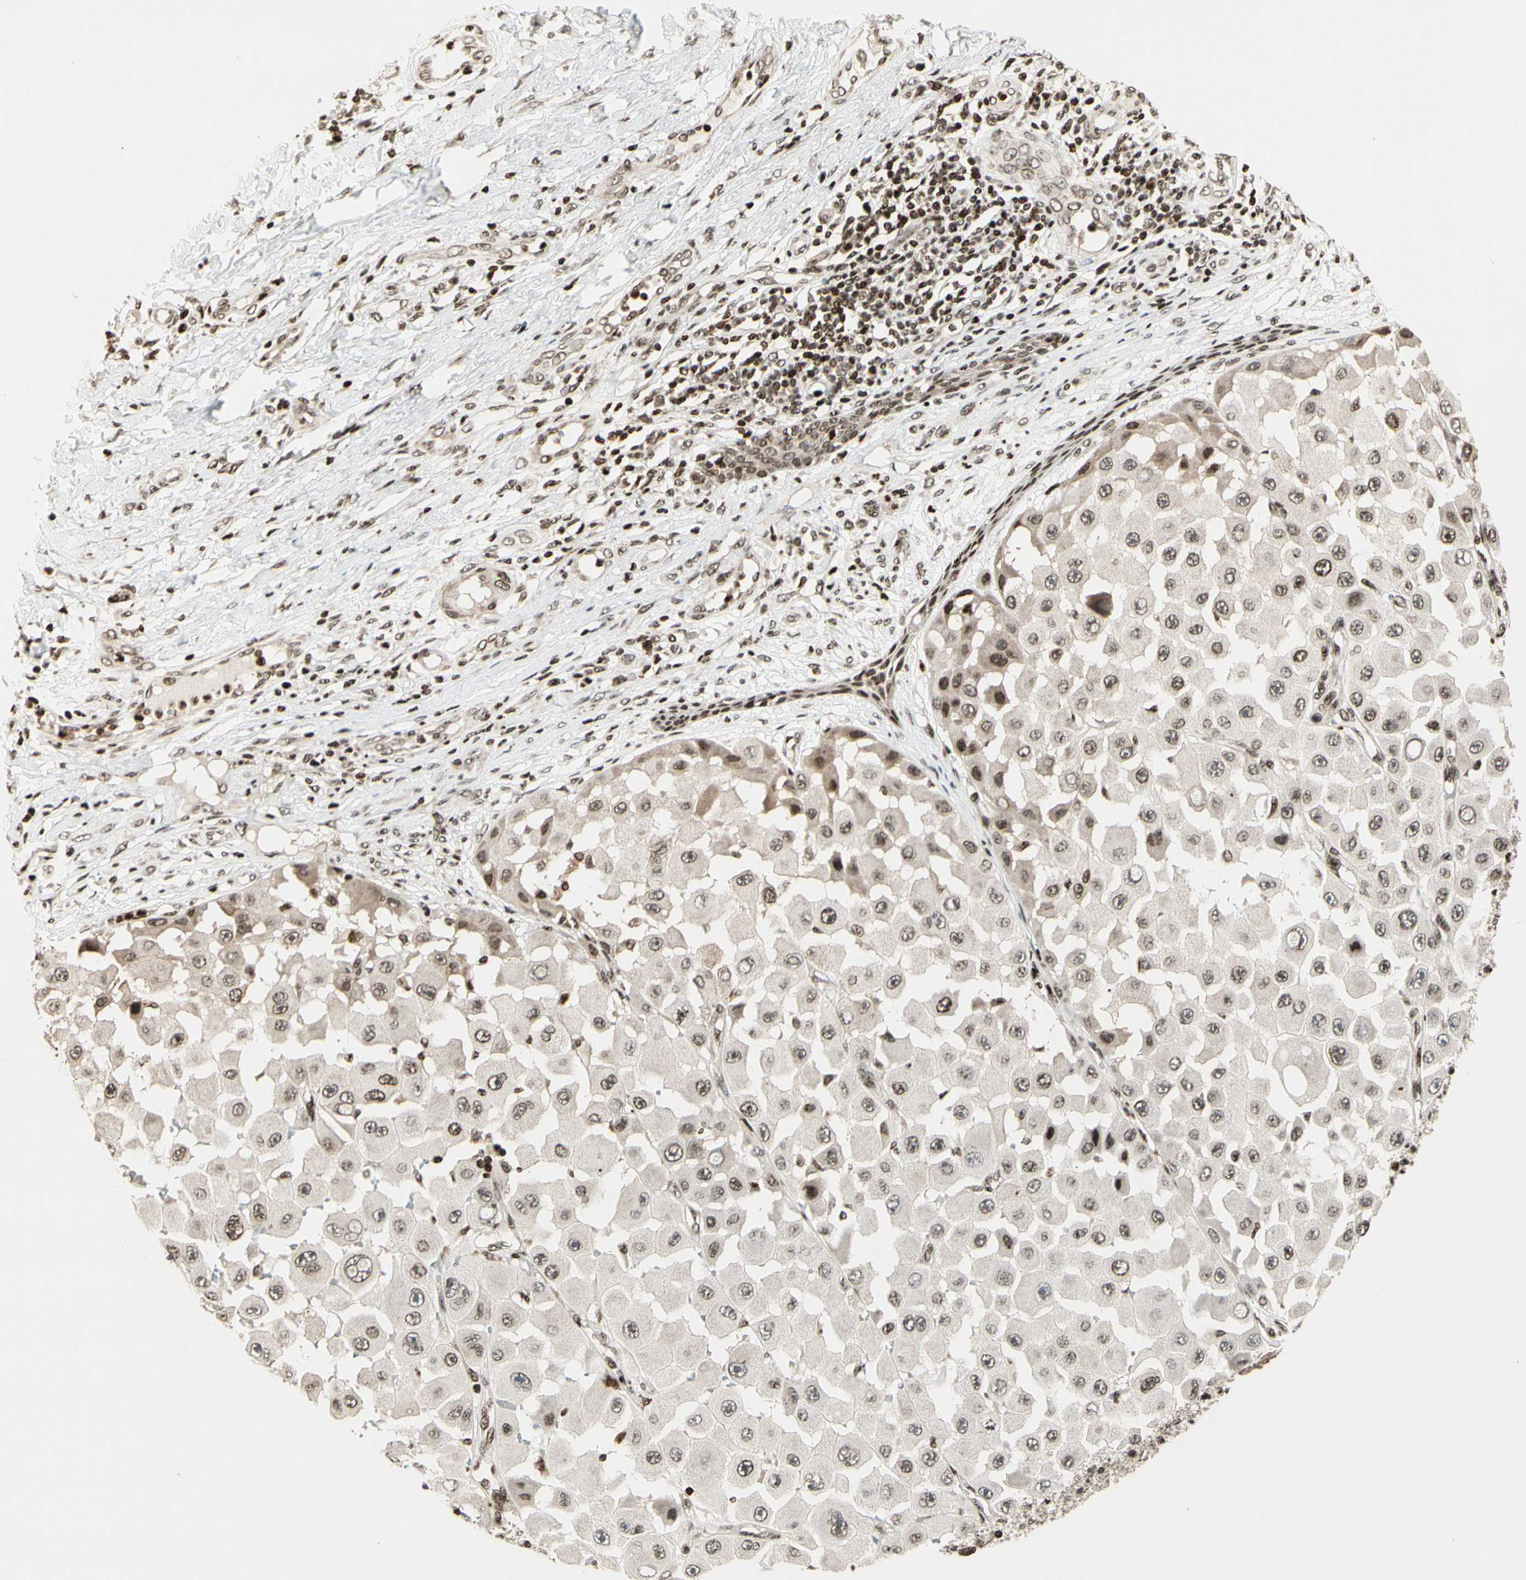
{"staining": {"intensity": "weak", "quantity": ">75%", "location": "nuclear"}, "tissue": "melanoma", "cell_type": "Tumor cells", "image_type": "cancer", "snomed": [{"axis": "morphology", "description": "Malignant melanoma, NOS"}, {"axis": "topography", "description": "Skin"}], "caption": "Immunohistochemical staining of human malignant melanoma reveals weak nuclear protein positivity in approximately >75% of tumor cells.", "gene": "TSHZ3", "patient": {"sex": "female", "age": 81}}